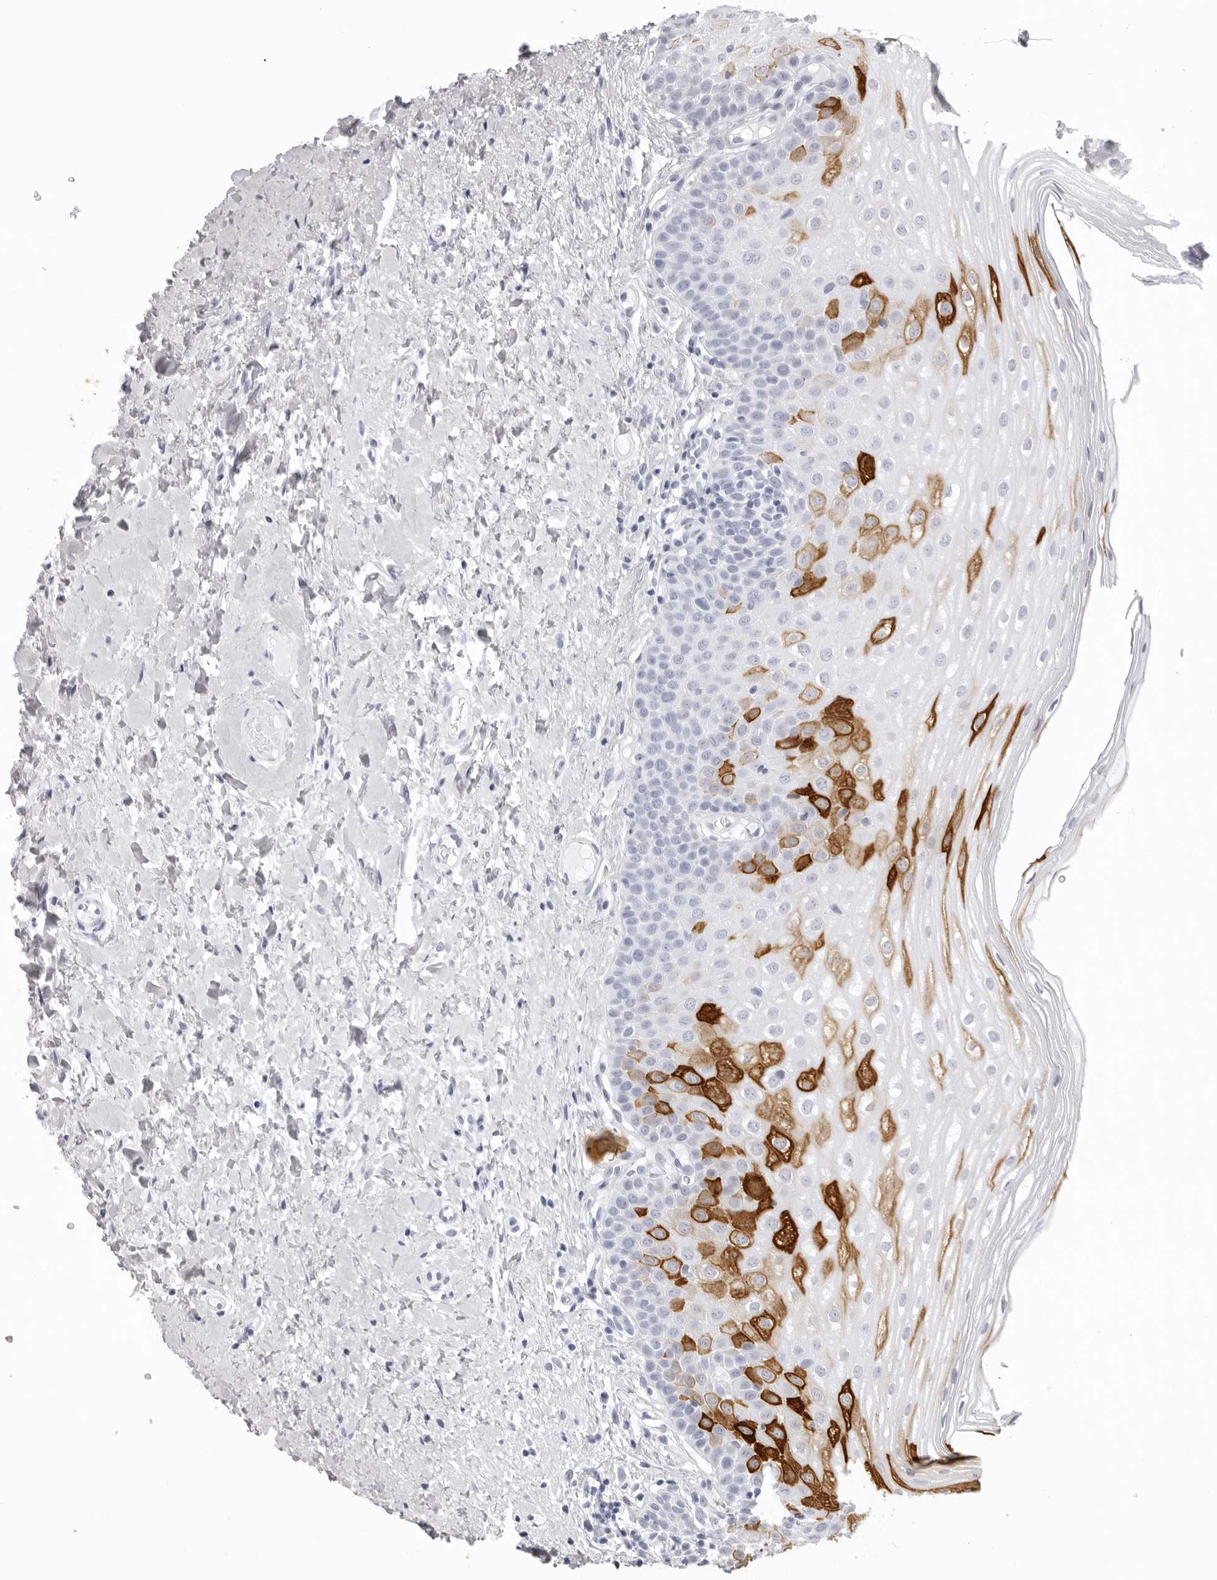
{"staining": {"intensity": "strong", "quantity": "25%-75%", "location": "cytoplasmic/membranous"}, "tissue": "oral mucosa", "cell_type": "Squamous epithelial cells", "image_type": "normal", "snomed": [{"axis": "morphology", "description": "Normal tissue, NOS"}, {"axis": "topography", "description": "Oral tissue"}], "caption": "Immunohistochemical staining of unremarkable human oral mucosa reveals 25%-75% levels of strong cytoplasmic/membranous protein staining in approximately 25%-75% of squamous epithelial cells.", "gene": "KLK9", "patient": {"sex": "female", "age": 56}}